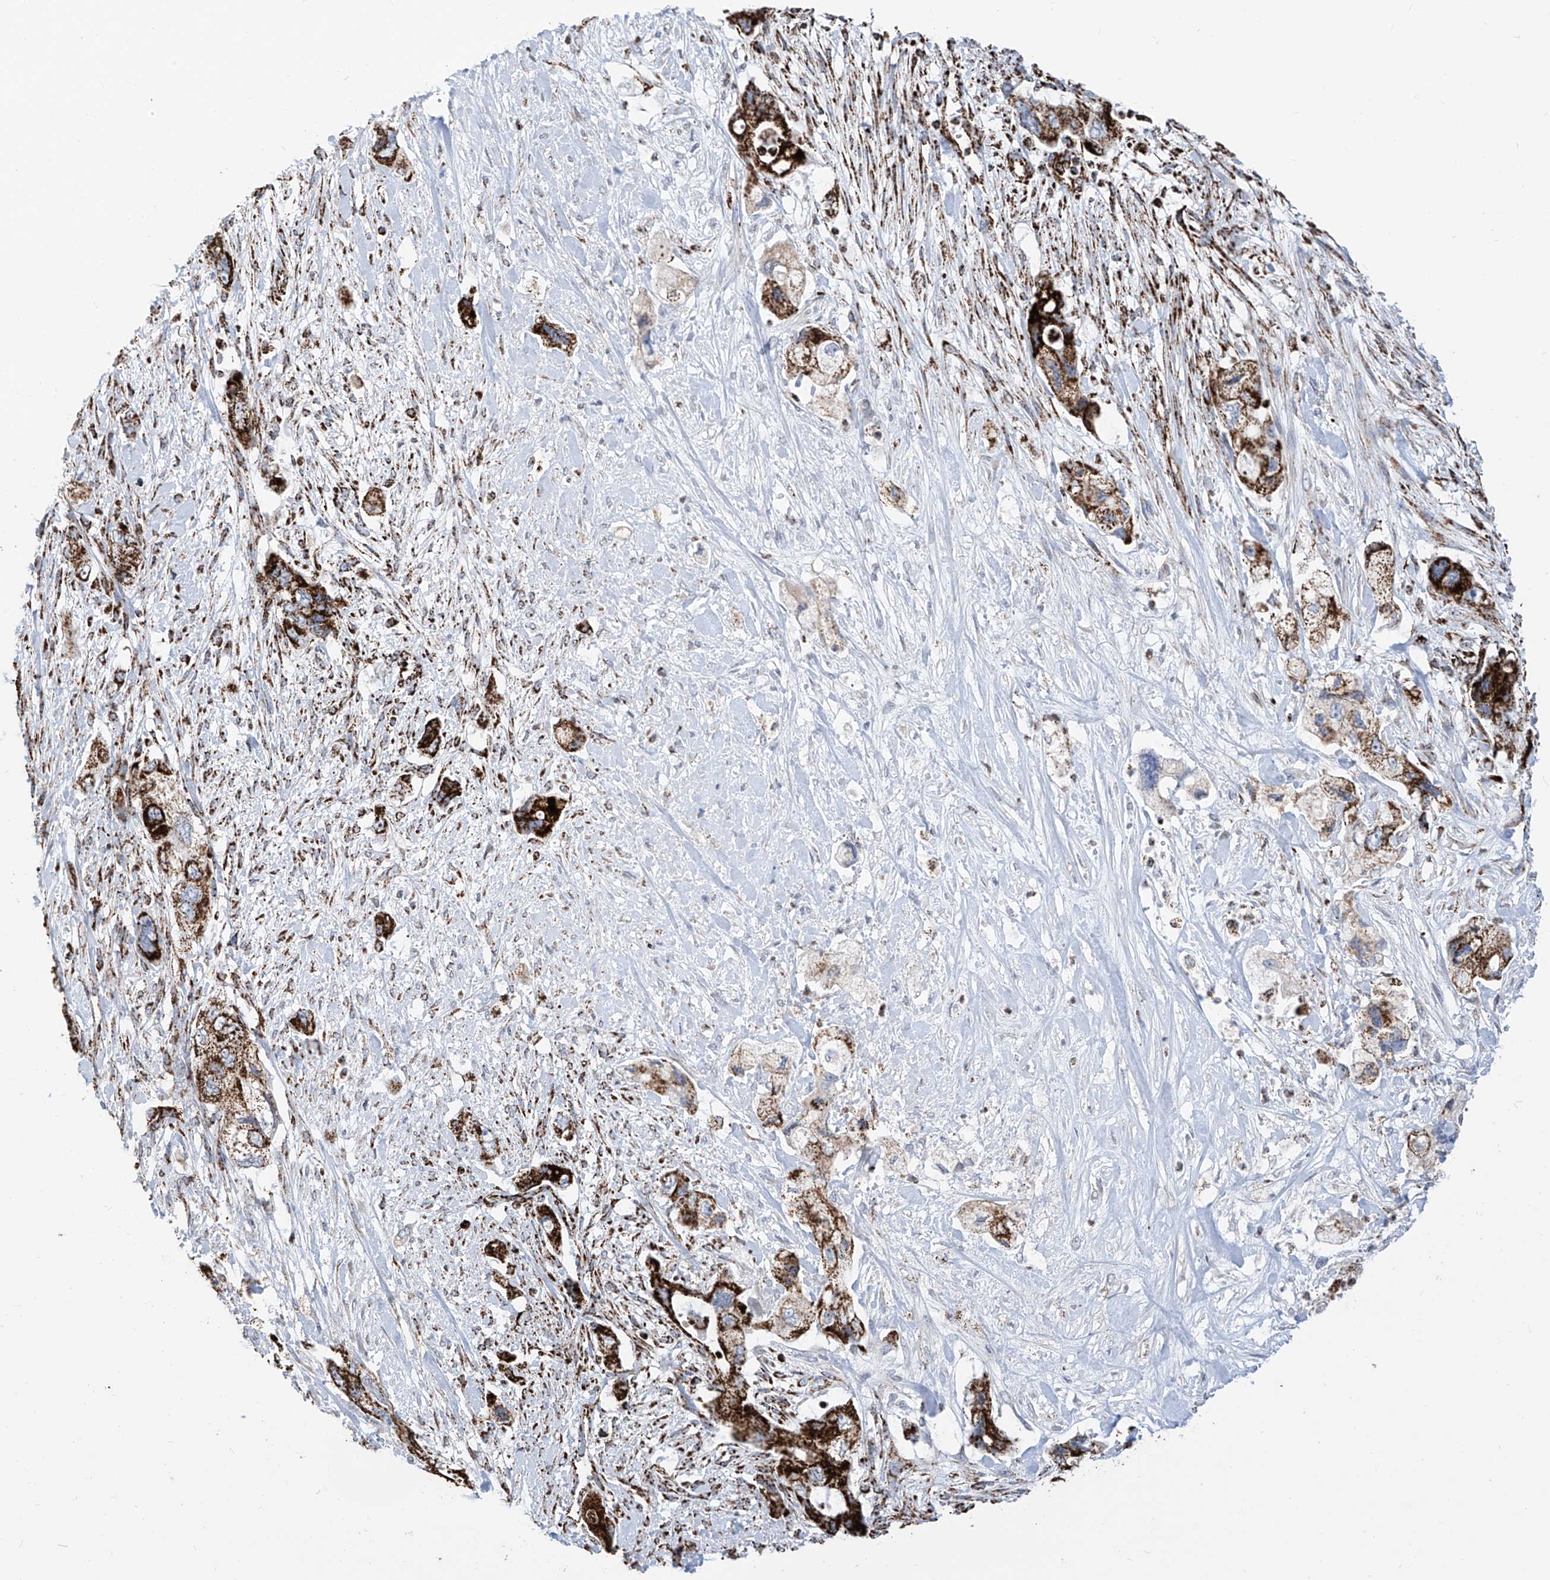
{"staining": {"intensity": "strong", "quantity": ">75%", "location": "cytoplasmic/membranous"}, "tissue": "pancreatic cancer", "cell_type": "Tumor cells", "image_type": "cancer", "snomed": [{"axis": "morphology", "description": "Adenocarcinoma, NOS"}, {"axis": "topography", "description": "Pancreas"}], "caption": "Immunohistochemical staining of human adenocarcinoma (pancreatic) exhibits high levels of strong cytoplasmic/membranous positivity in approximately >75% of tumor cells.", "gene": "COX5B", "patient": {"sex": "female", "age": 73}}